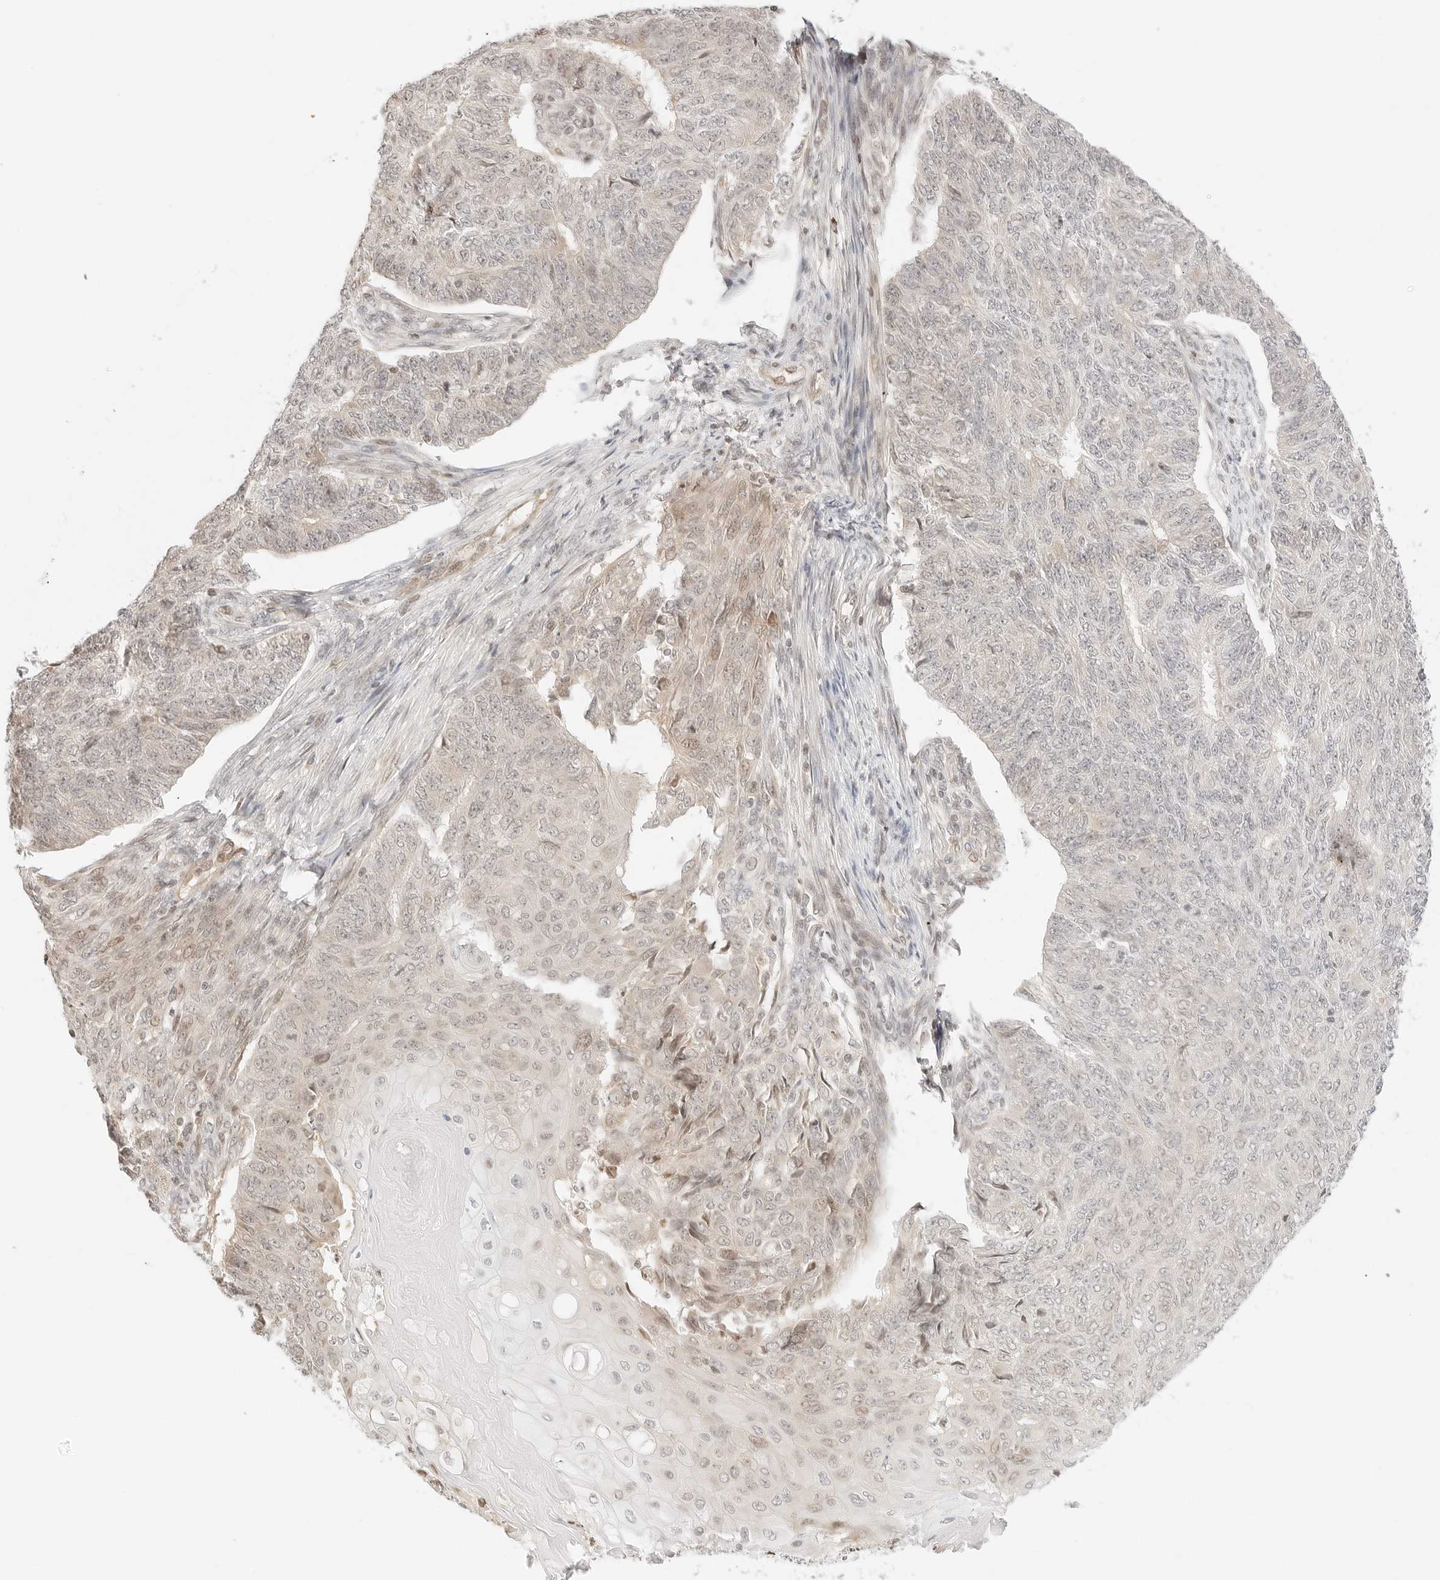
{"staining": {"intensity": "negative", "quantity": "none", "location": "none"}, "tissue": "endometrial cancer", "cell_type": "Tumor cells", "image_type": "cancer", "snomed": [{"axis": "morphology", "description": "Adenocarcinoma, NOS"}, {"axis": "topography", "description": "Endometrium"}], "caption": "Endometrial cancer was stained to show a protein in brown. There is no significant positivity in tumor cells. Brightfield microscopy of immunohistochemistry (IHC) stained with DAB (3,3'-diaminobenzidine) (brown) and hematoxylin (blue), captured at high magnification.", "gene": "RPS6KL1", "patient": {"sex": "female", "age": 32}}